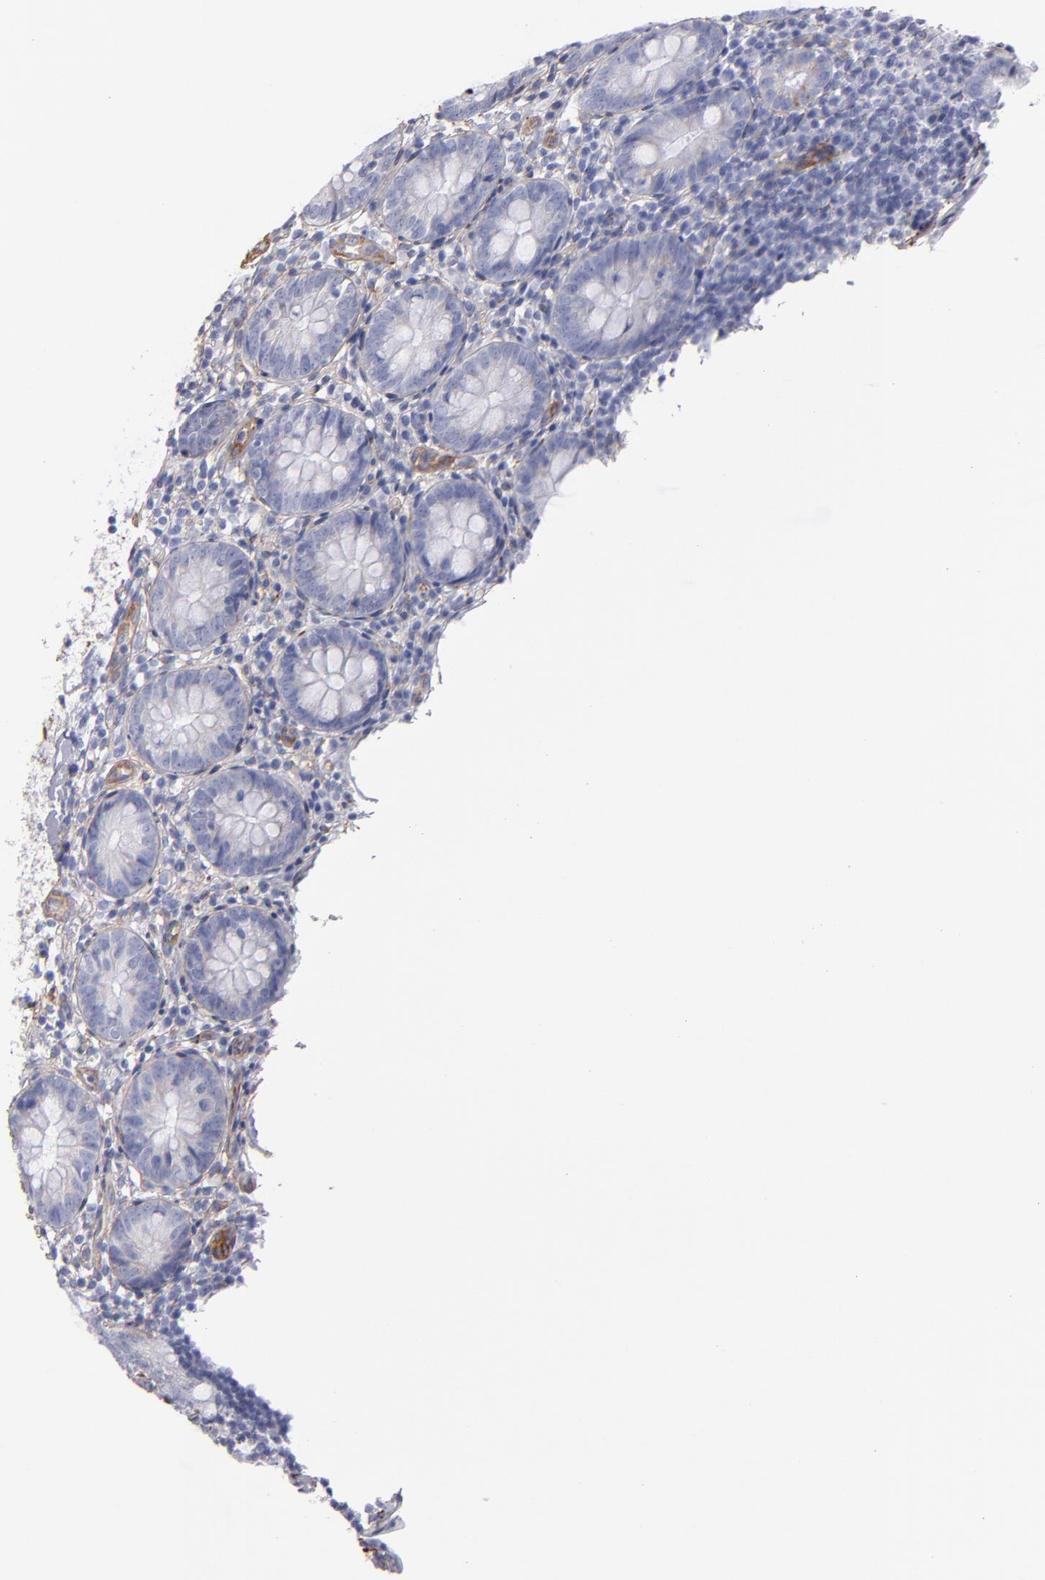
{"staining": {"intensity": "weak", "quantity": "25%-75%", "location": "cytoplasmic/membranous"}, "tissue": "appendix", "cell_type": "Glandular cells", "image_type": "normal", "snomed": [{"axis": "morphology", "description": "Normal tissue, NOS"}, {"axis": "topography", "description": "Appendix"}], "caption": "Immunohistochemical staining of normal appendix displays 25%-75% levels of weak cytoplasmic/membranous protein positivity in about 25%-75% of glandular cells.", "gene": "LAMC1", "patient": {"sex": "female", "age": 10}}